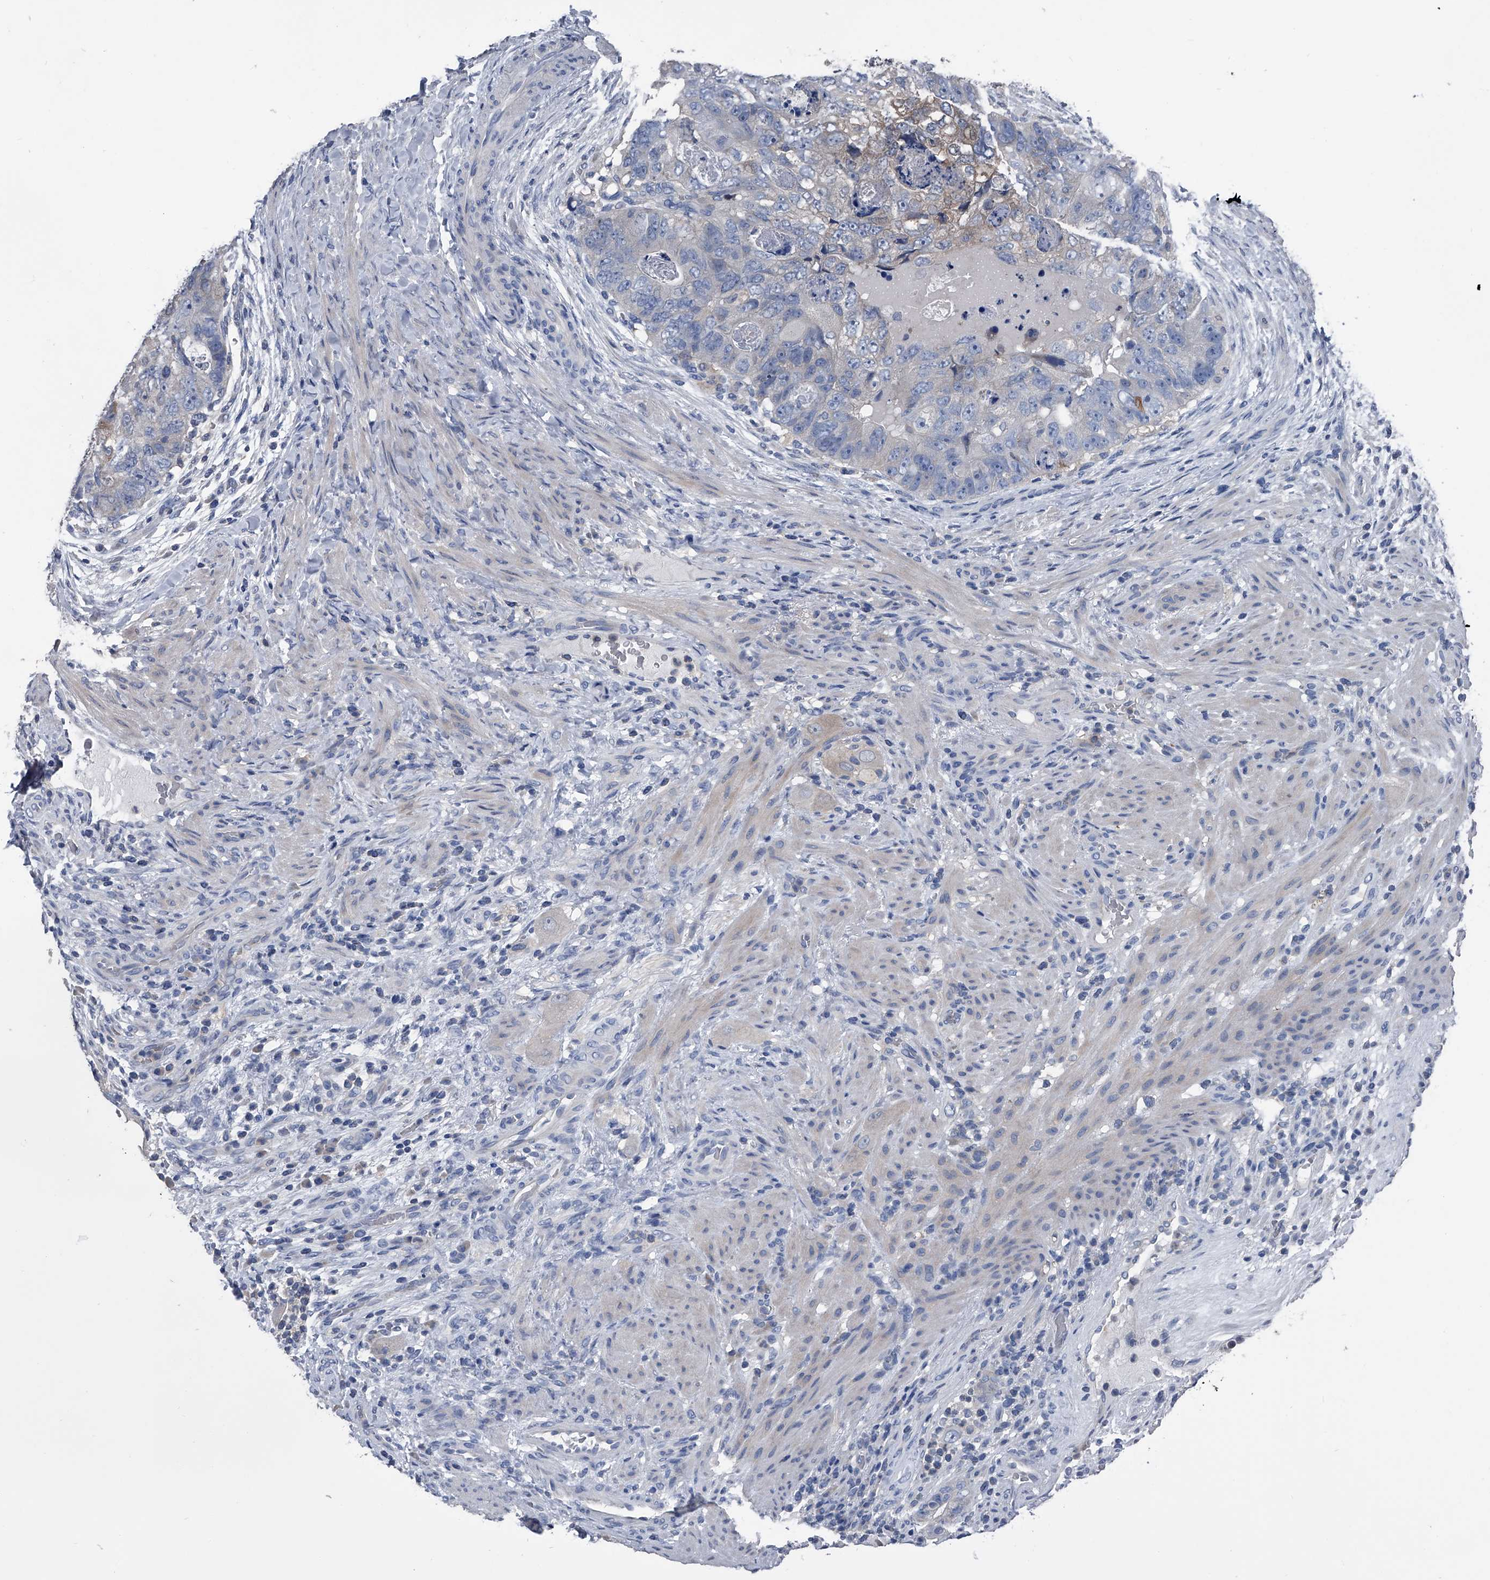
{"staining": {"intensity": "weak", "quantity": "<25%", "location": "cytoplasmic/membranous"}, "tissue": "colorectal cancer", "cell_type": "Tumor cells", "image_type": "cancer", "snomed": [{"axis": "morphology", "description": "Adenocarcinoma, NOS"}, {"axis": "topography", "description": "Rectum"}], "caption": "Immunohistochemistry (IHC) of colorectal cancer (adenocarcinoma) displays no expression in tumor cells.", "gene": "KIF13A", "patient": {"sex": "male", "age": 59}}